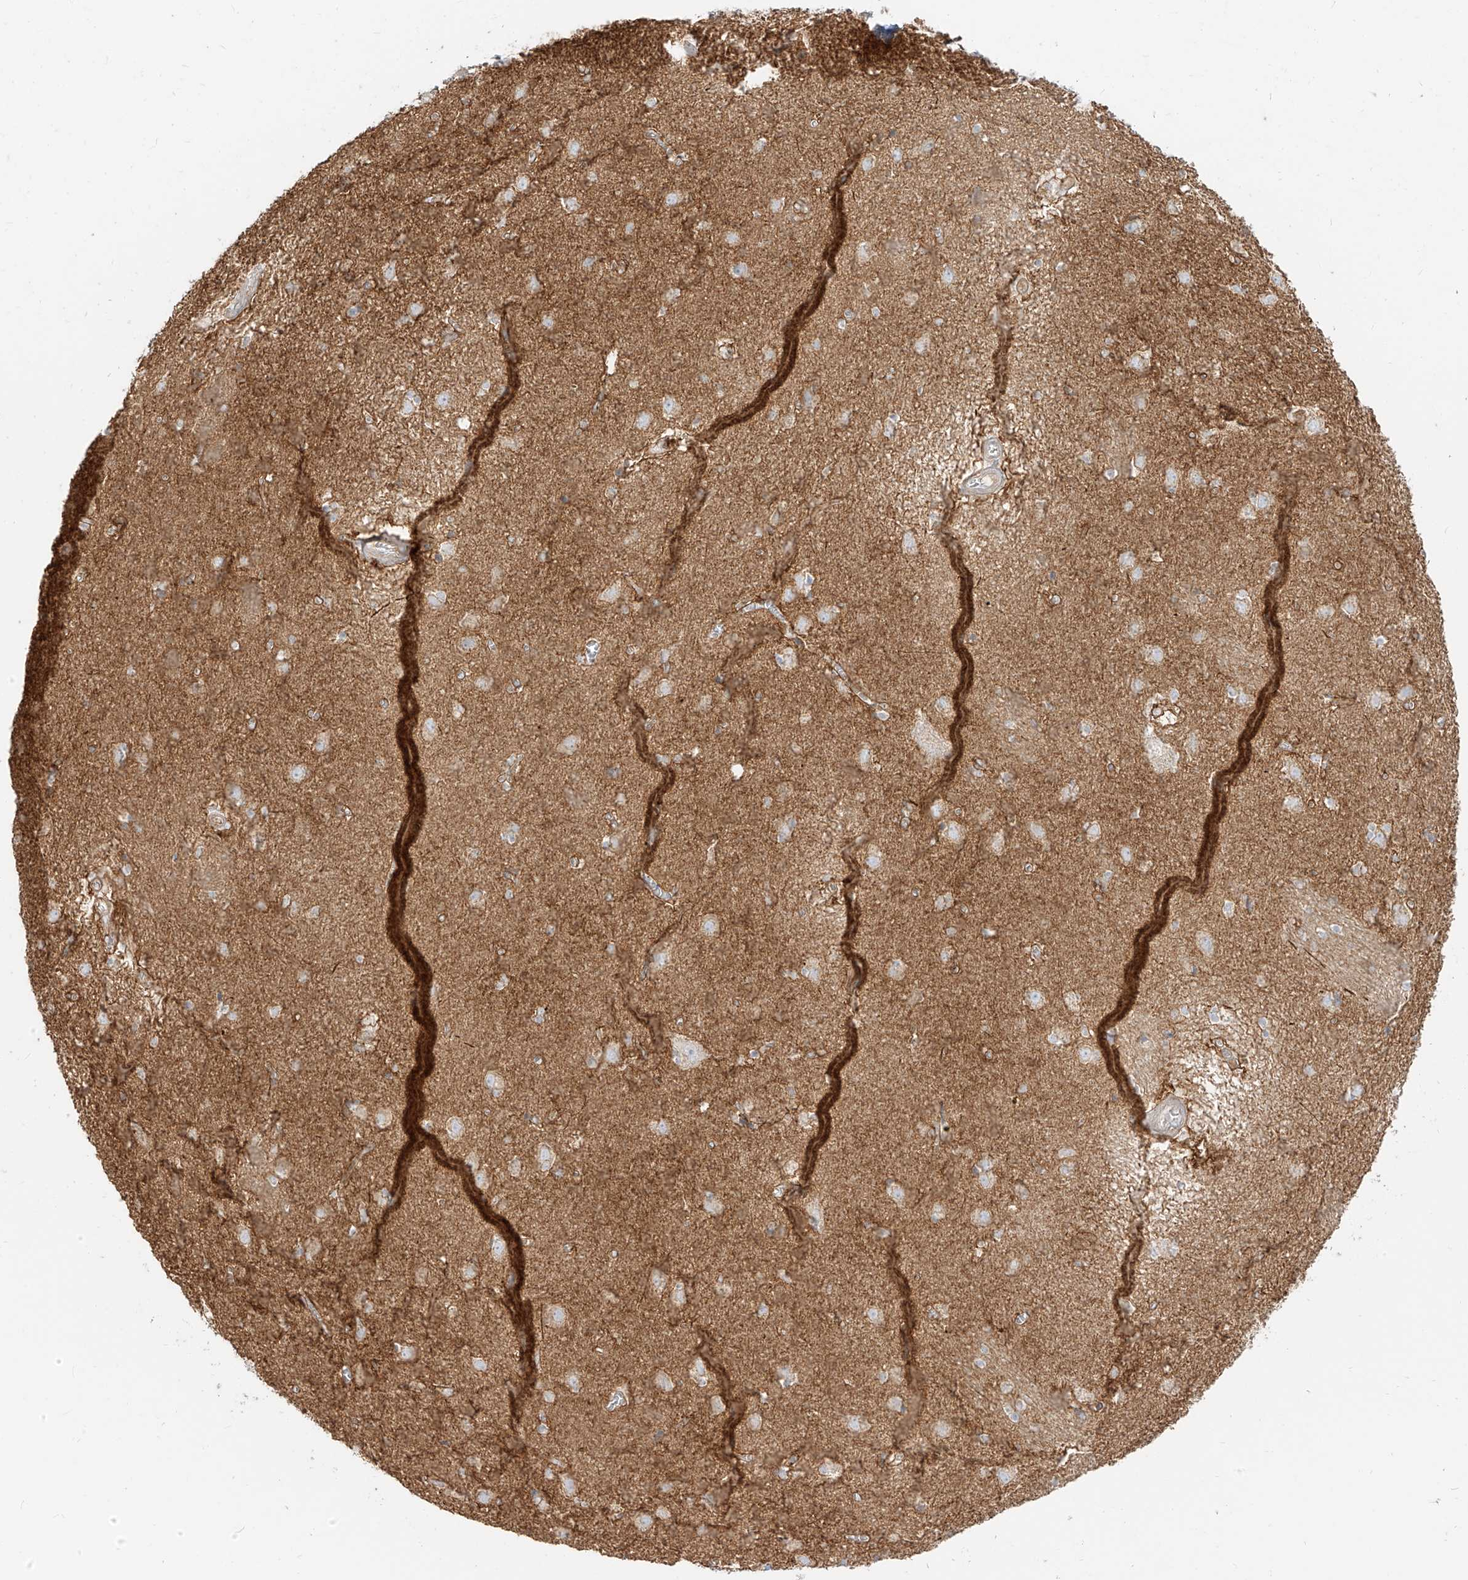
{"staining": {"intensity": "moderate", "quantity": "<25%", "location": "cytoplasmic/membranous"}, "tissue": "caudate", "cell_type": "Glial cells", "image_type": "normal", "snomed": [{"axis": "morphology", "description": "Normal tissue, NOS"}, {"axis": "topography", "description": "Lateral ventricle wall"}], "caption": "Caudate stained with immunohistochemistry reveals moderate cytoplasmic/membranous expression in about <25% of glial cells.", "gene": "ZIM3", "patient": {"sex": "male", "age": 70}}